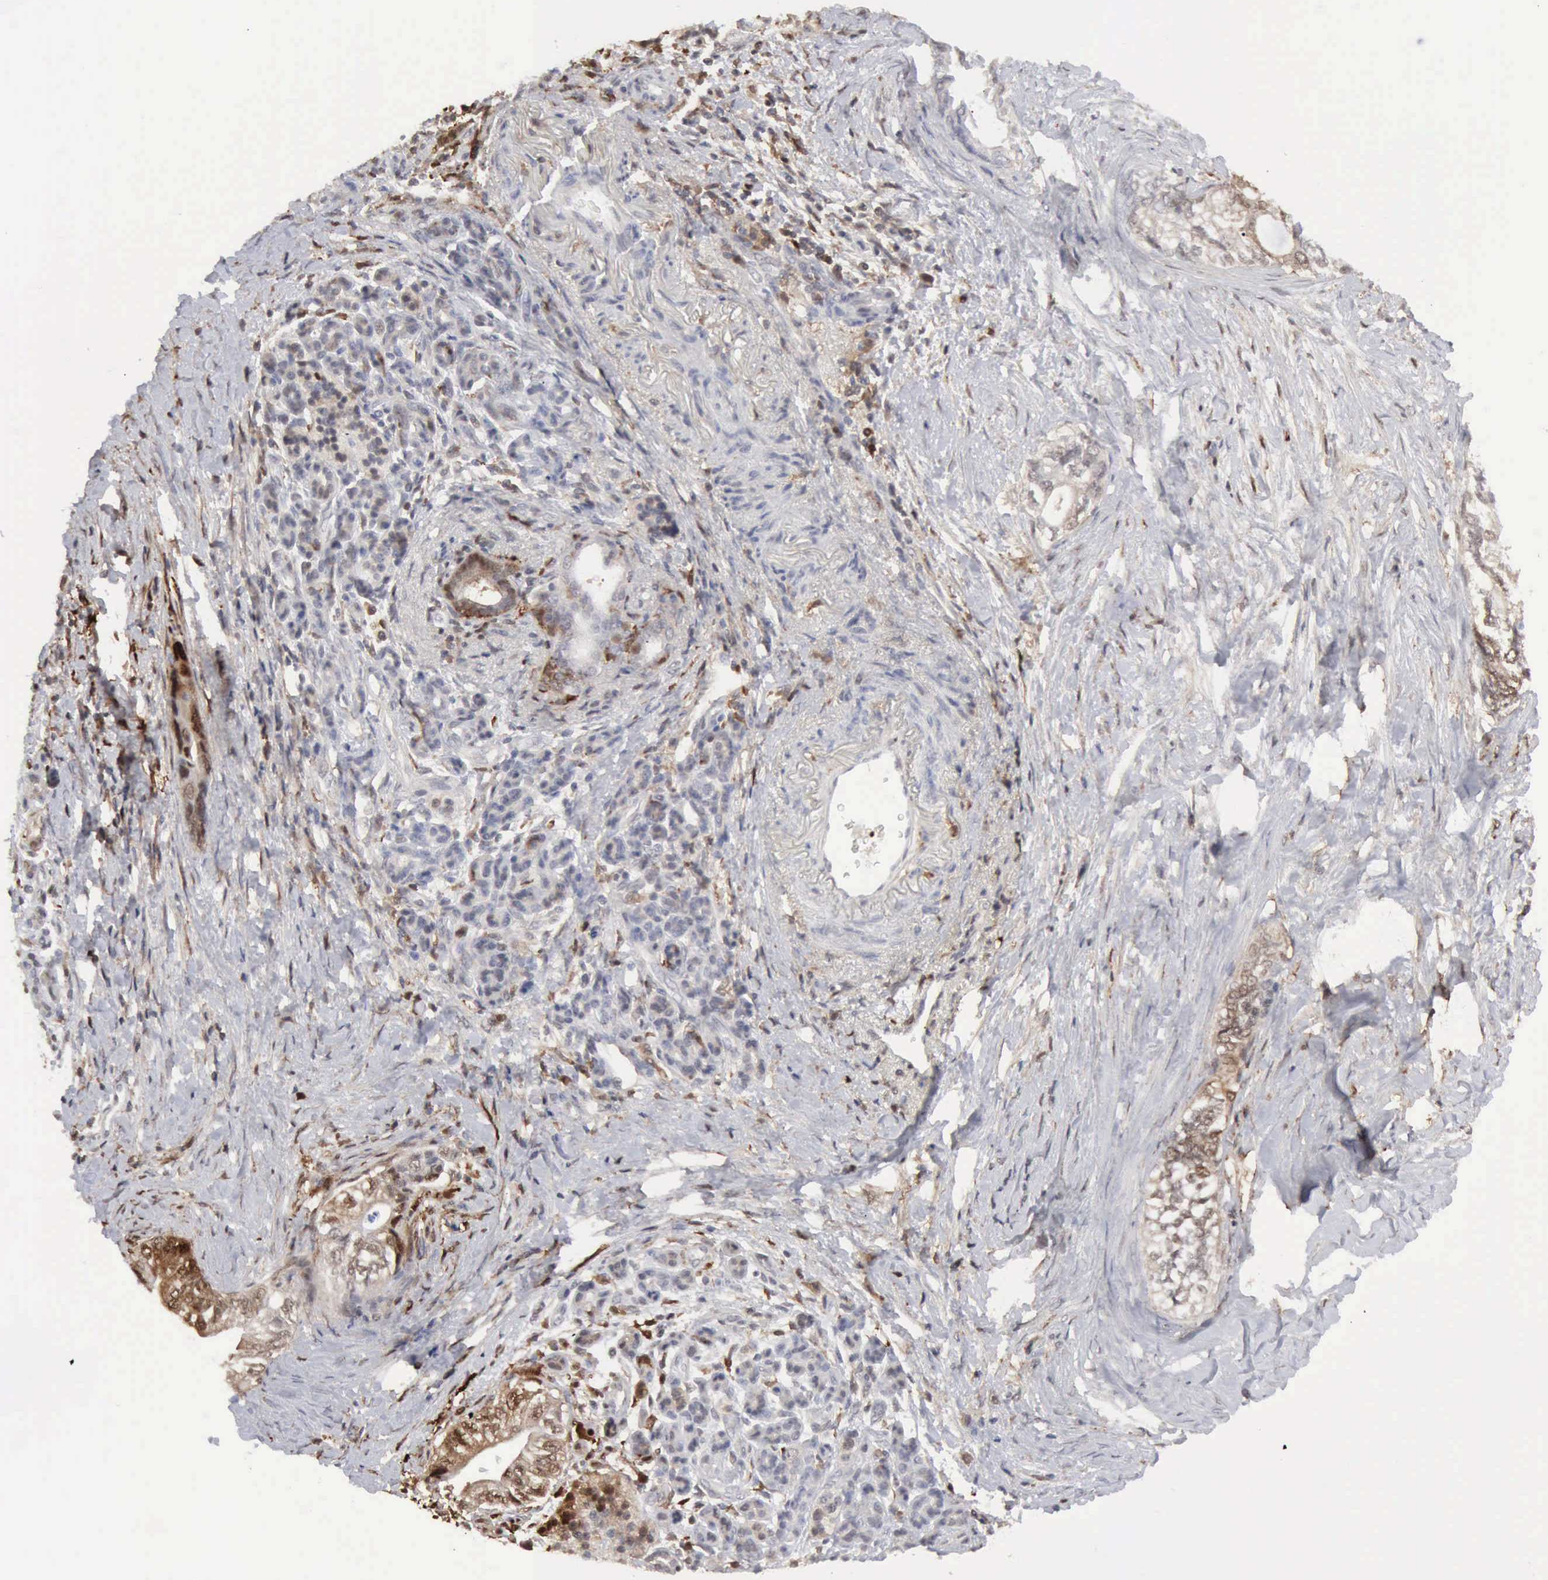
{"staining": {"intensity": "weak", "quantity": "25%-75%", "location": "cytoplasmic/membranous,nuclear"}, "tissue": "pancreatic cancer", "cell_type": "Tumor cells", "image_type": "cancer", "snomed": [{"axis": "morphology", "description": "Adenocarcinoma, NOS"}, {"axis": "topography", "description": "Pancreas"}], "caption": "Immunohistochemical staining of human pancreatic cancer (adenocarcinoma) displays low levels of weak cytoplasmic/membranous and nuclear protein expression in about 25%-75% of tumor cells.", "gene": "STAT1", "patient": {"sex": "female", "age": 66}}